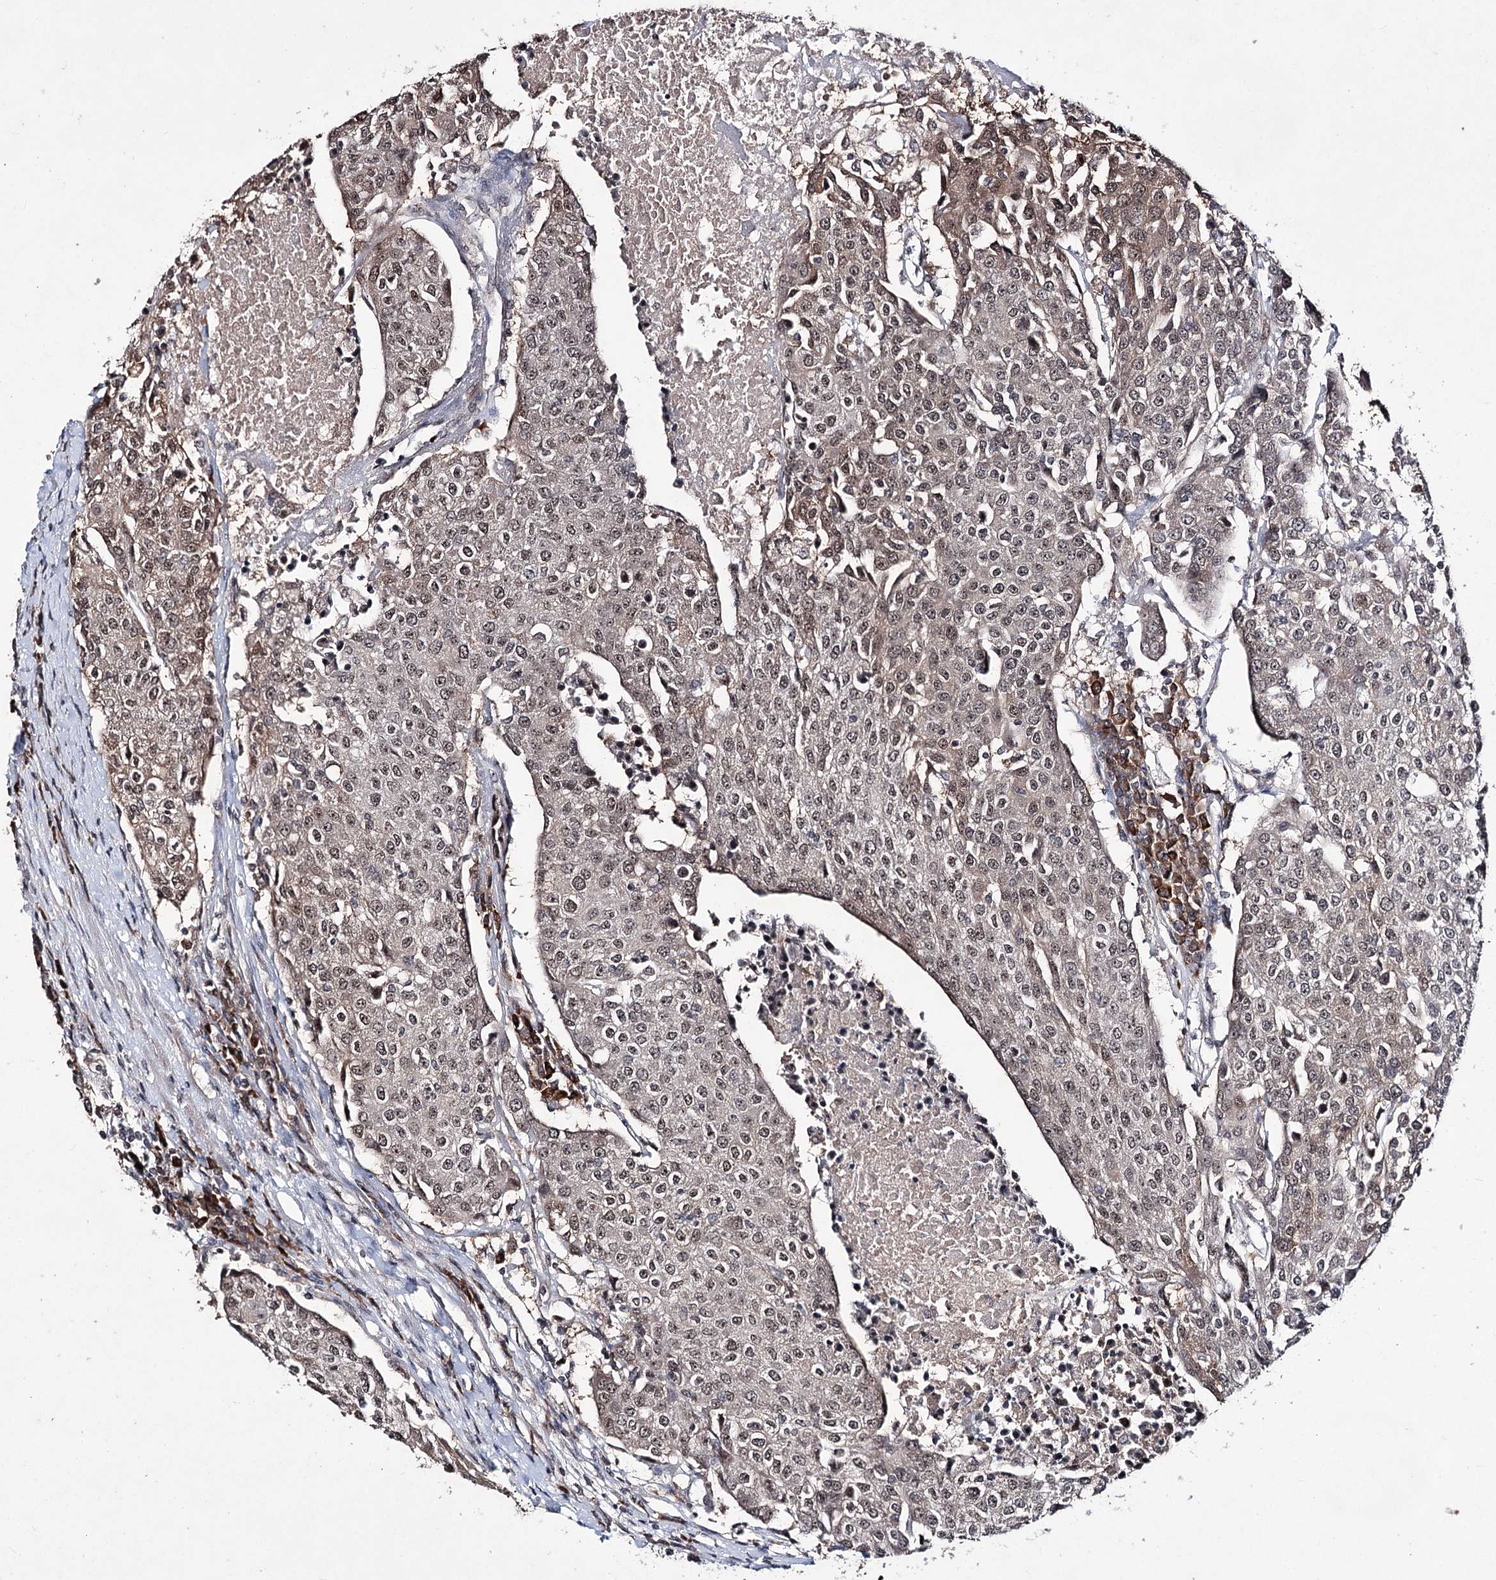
{"staining": {"intensity": "weak", "quantity": ">75%", "location": "cytoplasmic/membranous,nuclear"}, "tissue": "urothelial cancer", "cell_type": "Tumor cells", "image_type": "cancer", "snomed": [{"axis": "morphology", "description": "Urothelial carcinoma, High grade"}, {"axis": "topography", "description": "Urinary bladder"}], "caption": "Immunohistochemistry (IHC) staining of urothelial cancer, which reveals low levels of weak cytoplasmic/membranous and nuclear staining in approximately >75% of tumor cells indicating weak cytoplasmic/membranous and nuclear protein staining. The staining was performed using DAB (3,3'-diaminobenzidine) (brown) for protein detection and nuclei were counterstained in hematoxylin (blue).", "gene": "VGLL4", "patient": {"sex": "female", "age": 85}}